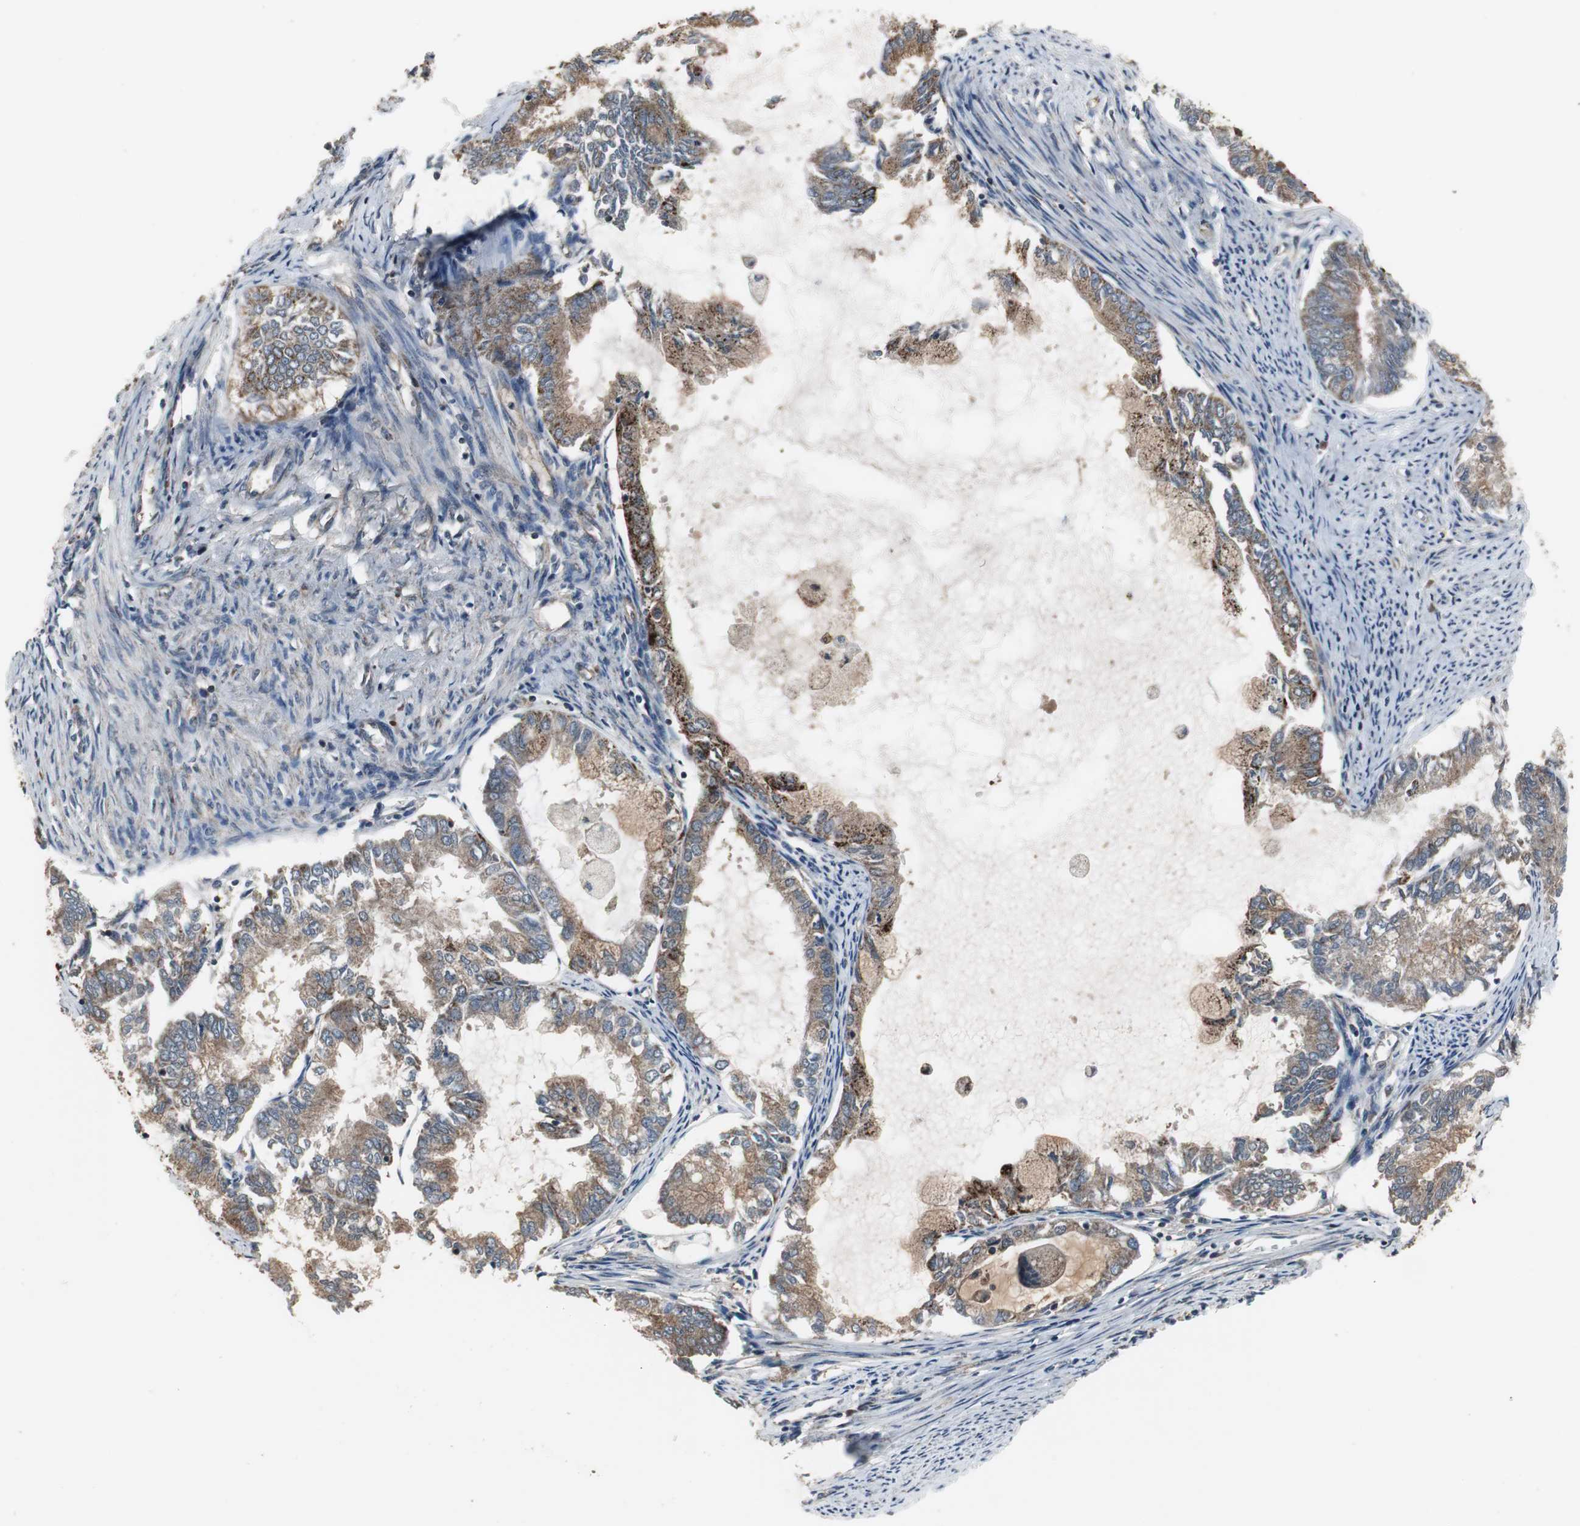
{"staining": {"intensity": "moderate", "quantity": ">75%", "location": "cytoplasmic/membranous"}, "tissue": "endometrial cancer", "cell_type": "Tumor cells", "image_type": "cancer", "snomed": [{"axis": "morphology", "description": "Adenocarcinoma, NOS"}, {"axis": "topography", "description": "Endometrium"}], "caption": "DAB immunohistochemical staining of human endometrial adenocarcinoma exhibits moderate cytoplasmic/membranous protein expression in about >75% of tumor cells. The staining is performed using DAB (3,3'-diaminobenzidine) brown chromogen to label protein expression. The nuclei are counter-stained blue using hematoxylin.", "gene": "ZSCAN22", "patient": {"sex": "female", "age": 86}}